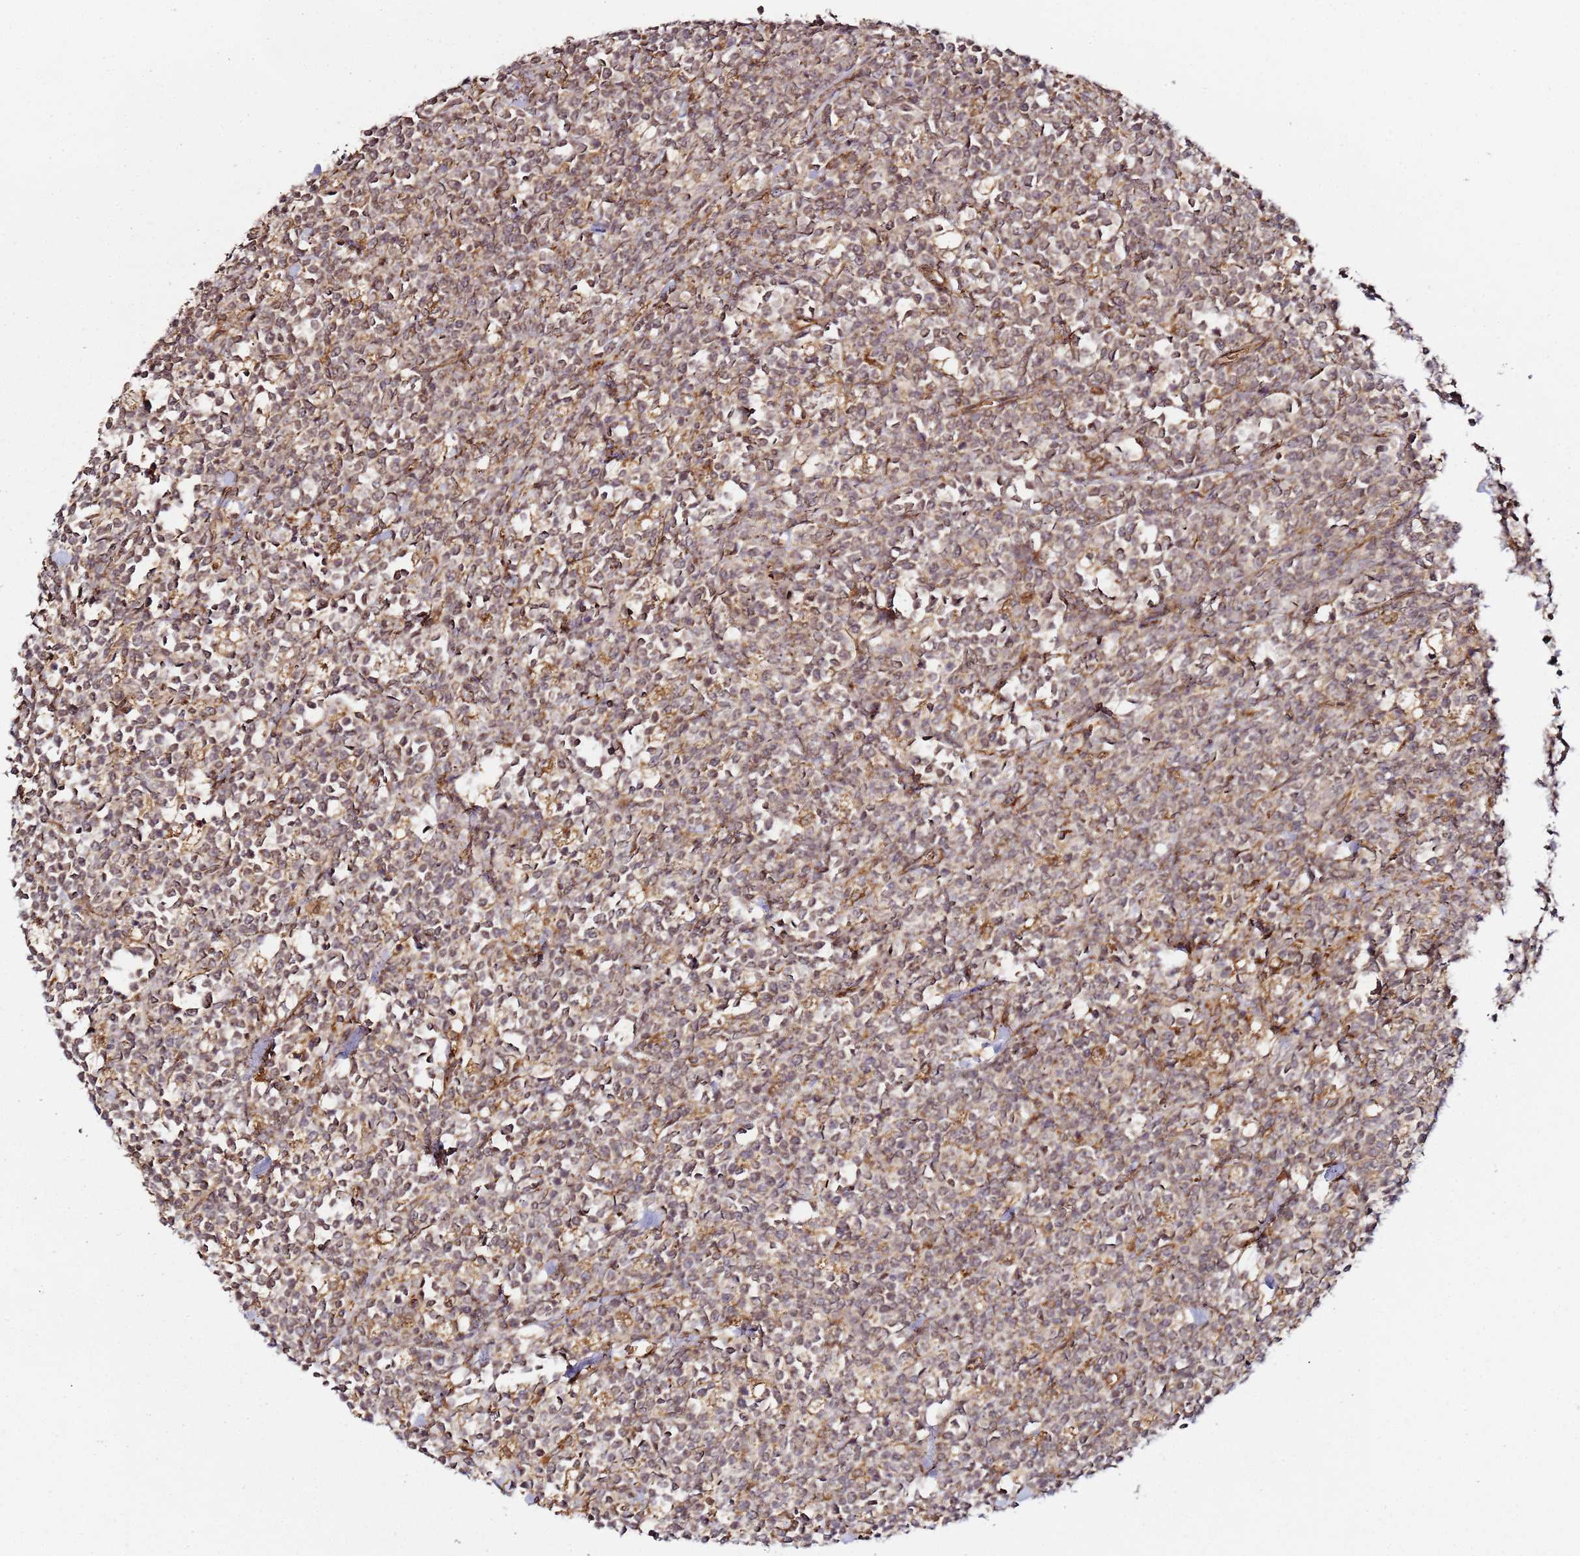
{"staining": {"intensity": "moderate", "quantity": "25%-75%", "location": "cytoplasmic/membranous"}, "tissue": "lymphoma", "cell_type": "Tumor cells", "image_type": "cancer", "snomed": [{"axis": "morphology", "description": "Malignant lymphoma, non-Hodgkin's type, High grade"}, {"axis": "topography", "description": "Small intestine"}], "caption": "DAB (3,3'-diaminobenzidine) immunohistochemical staining of lymphoma demonstrates moderate cytoplasmic/membranous protein expression in approximately 25%-75% of tumor cells. Nuclei are stained in blue.", "gene": "TM2D2", "patient": {"sex": "male", "age": 8}}